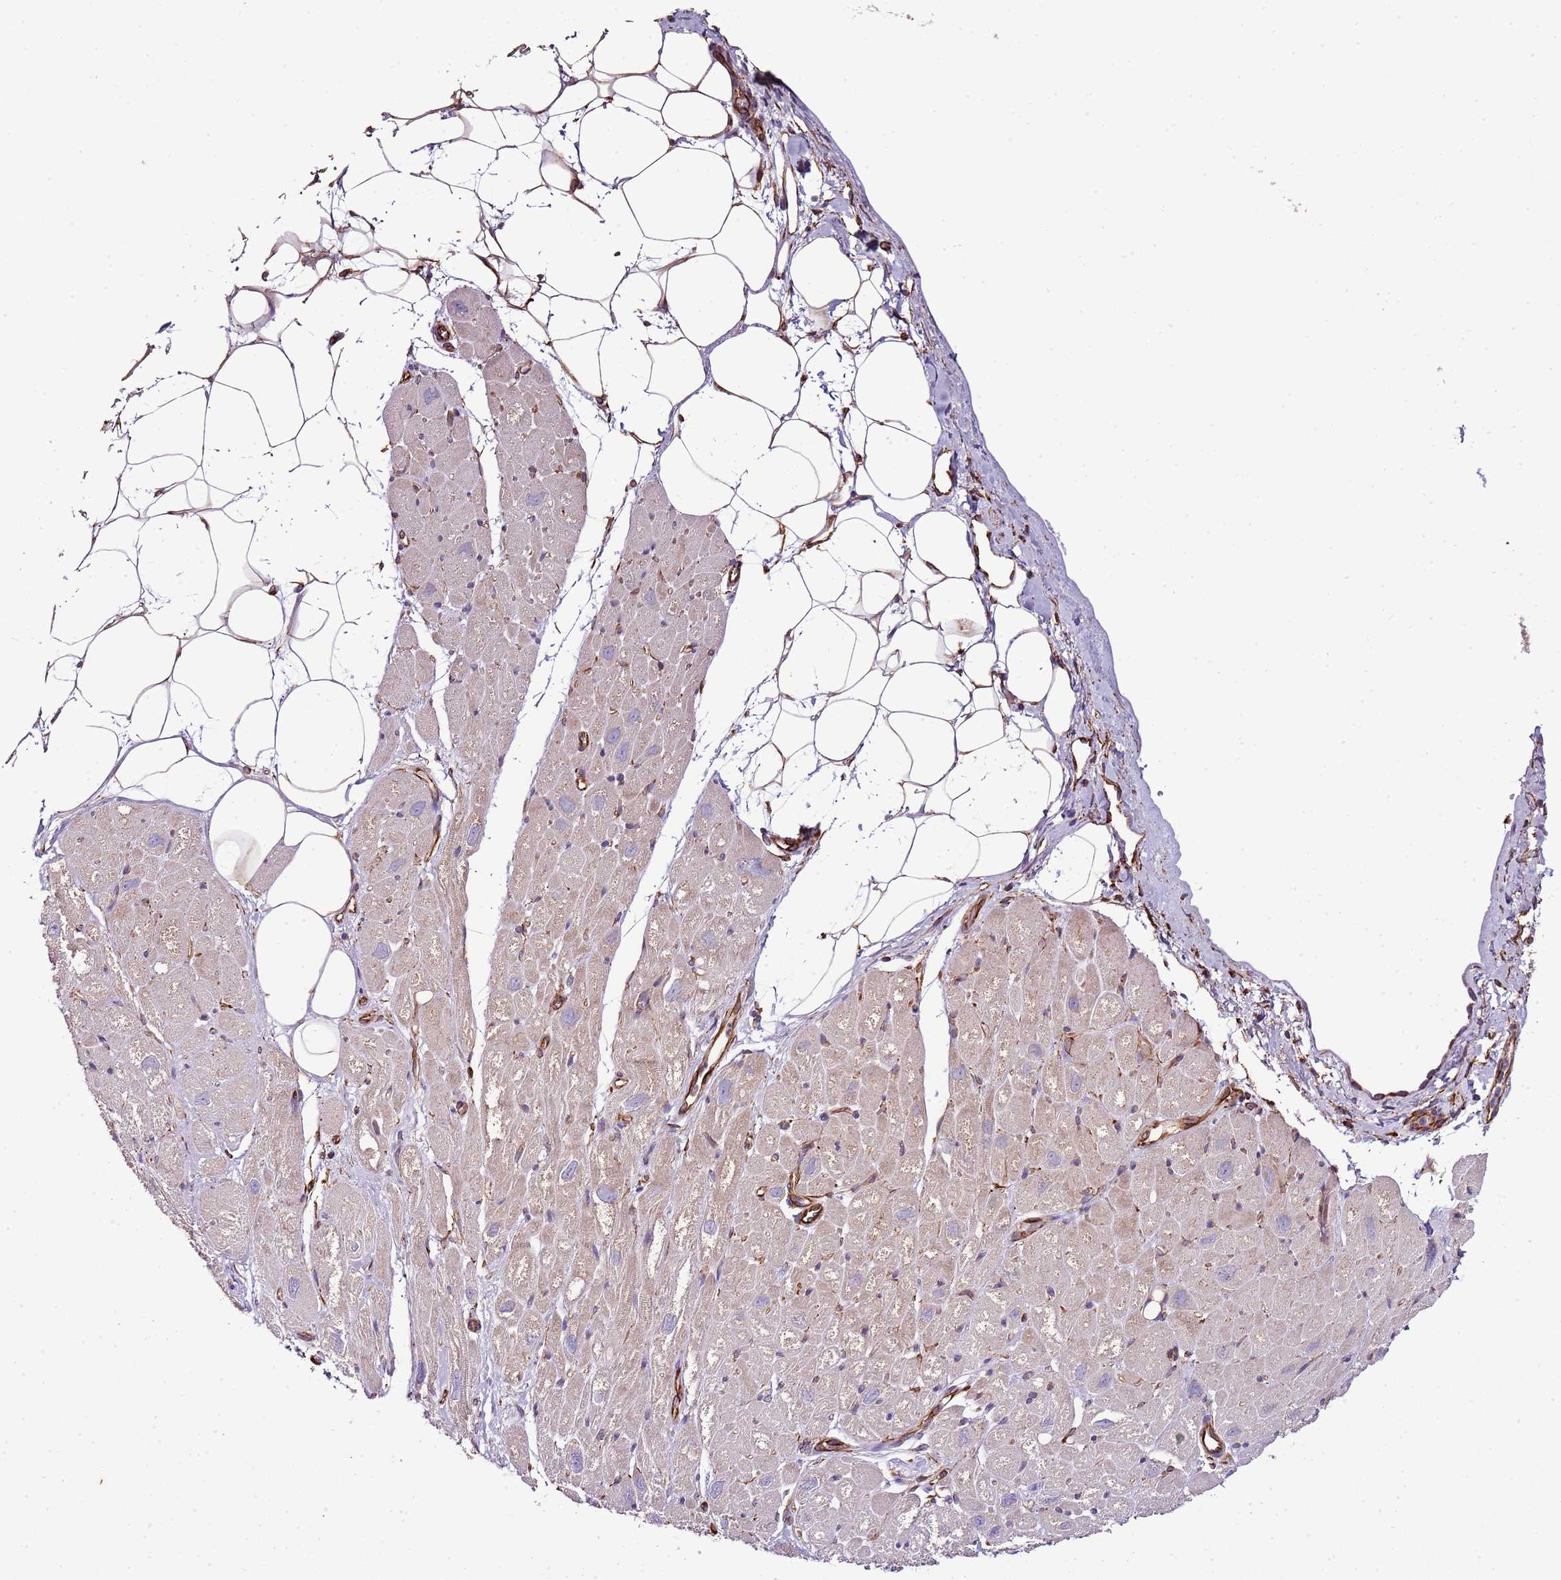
{"staining": {"intensity": "weak", "quantity": "<25%", "location": "cytoplasmic/membranous"}, "tissue": "heart muscle", "cell_type": "Cardiomyocytes", "image_type": "normal", "snomed": [{"axis": "morphology", "description": "Normal tissue, NOS"}, {"axis": "topography", "description": "Heart"}], "caption": "IHC photomicrograph of unremarkable heart muscle: human heart muscle stained with DAB (3,3'-diaminobenzidine) exhibits no significant protein positivity in cardiomyocytes. The staining is performed using DAB brown chromogen with nuclei counter-stained in using hematoxylin.", "gene": "ZNF786", "patient": {"sex": "male", "age": 50}}